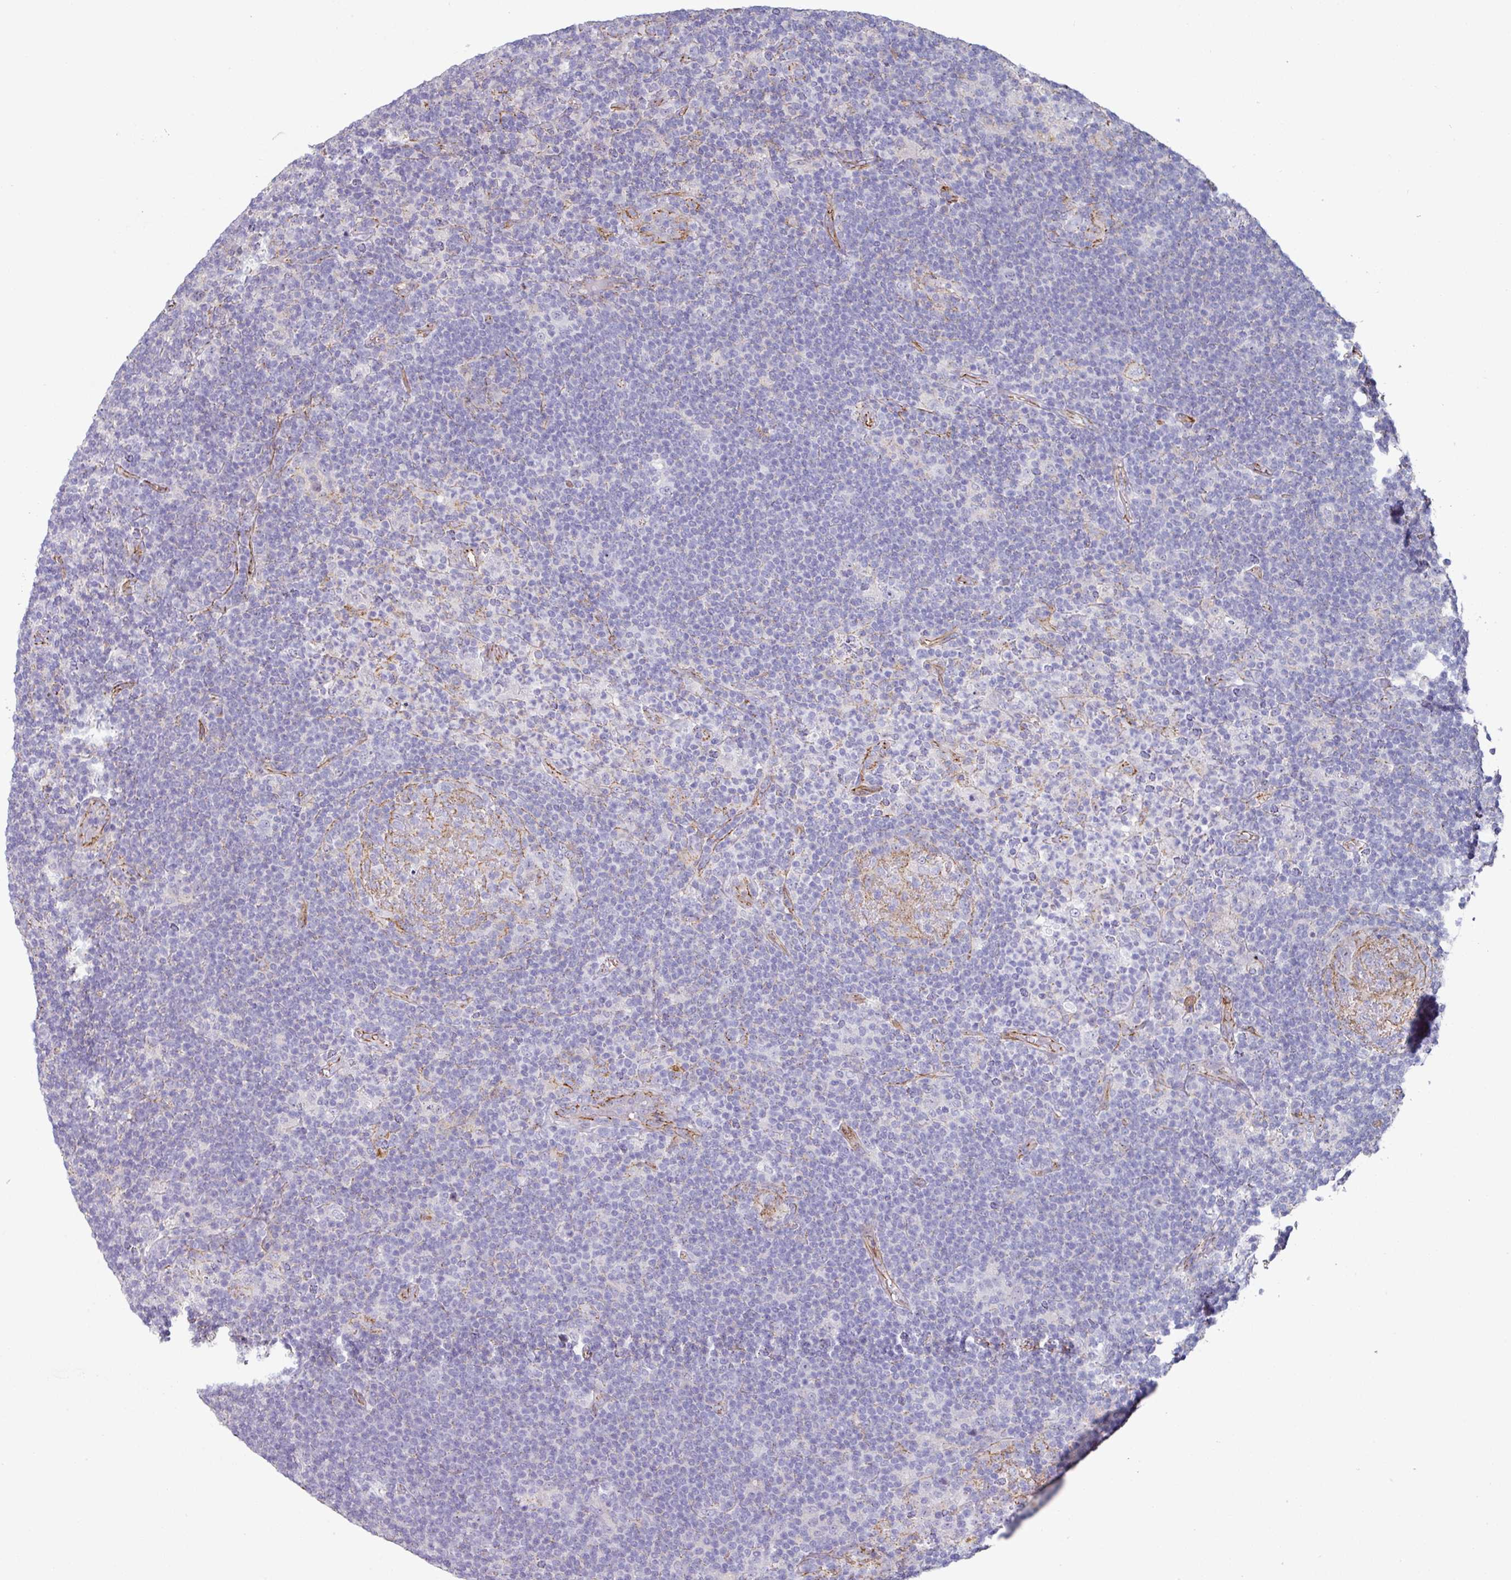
{"staining": {"intensity": "negative", "quantity": "none", "location": "none"}, "tissue": "lymphoma", "cell_type": "Tumor cells", "image_type": "cancer", "snomed": [{"axis": "morphology", "description": "Hodgkin's disease, NOS"}, {"axis": "topography", "description": "Lymph node"}], "caption": "Tumor cells are negative for brown protein staining in Hodgkin's disease.", "gene": "JUP", "patient": {"sex": "female", "age": 57}}